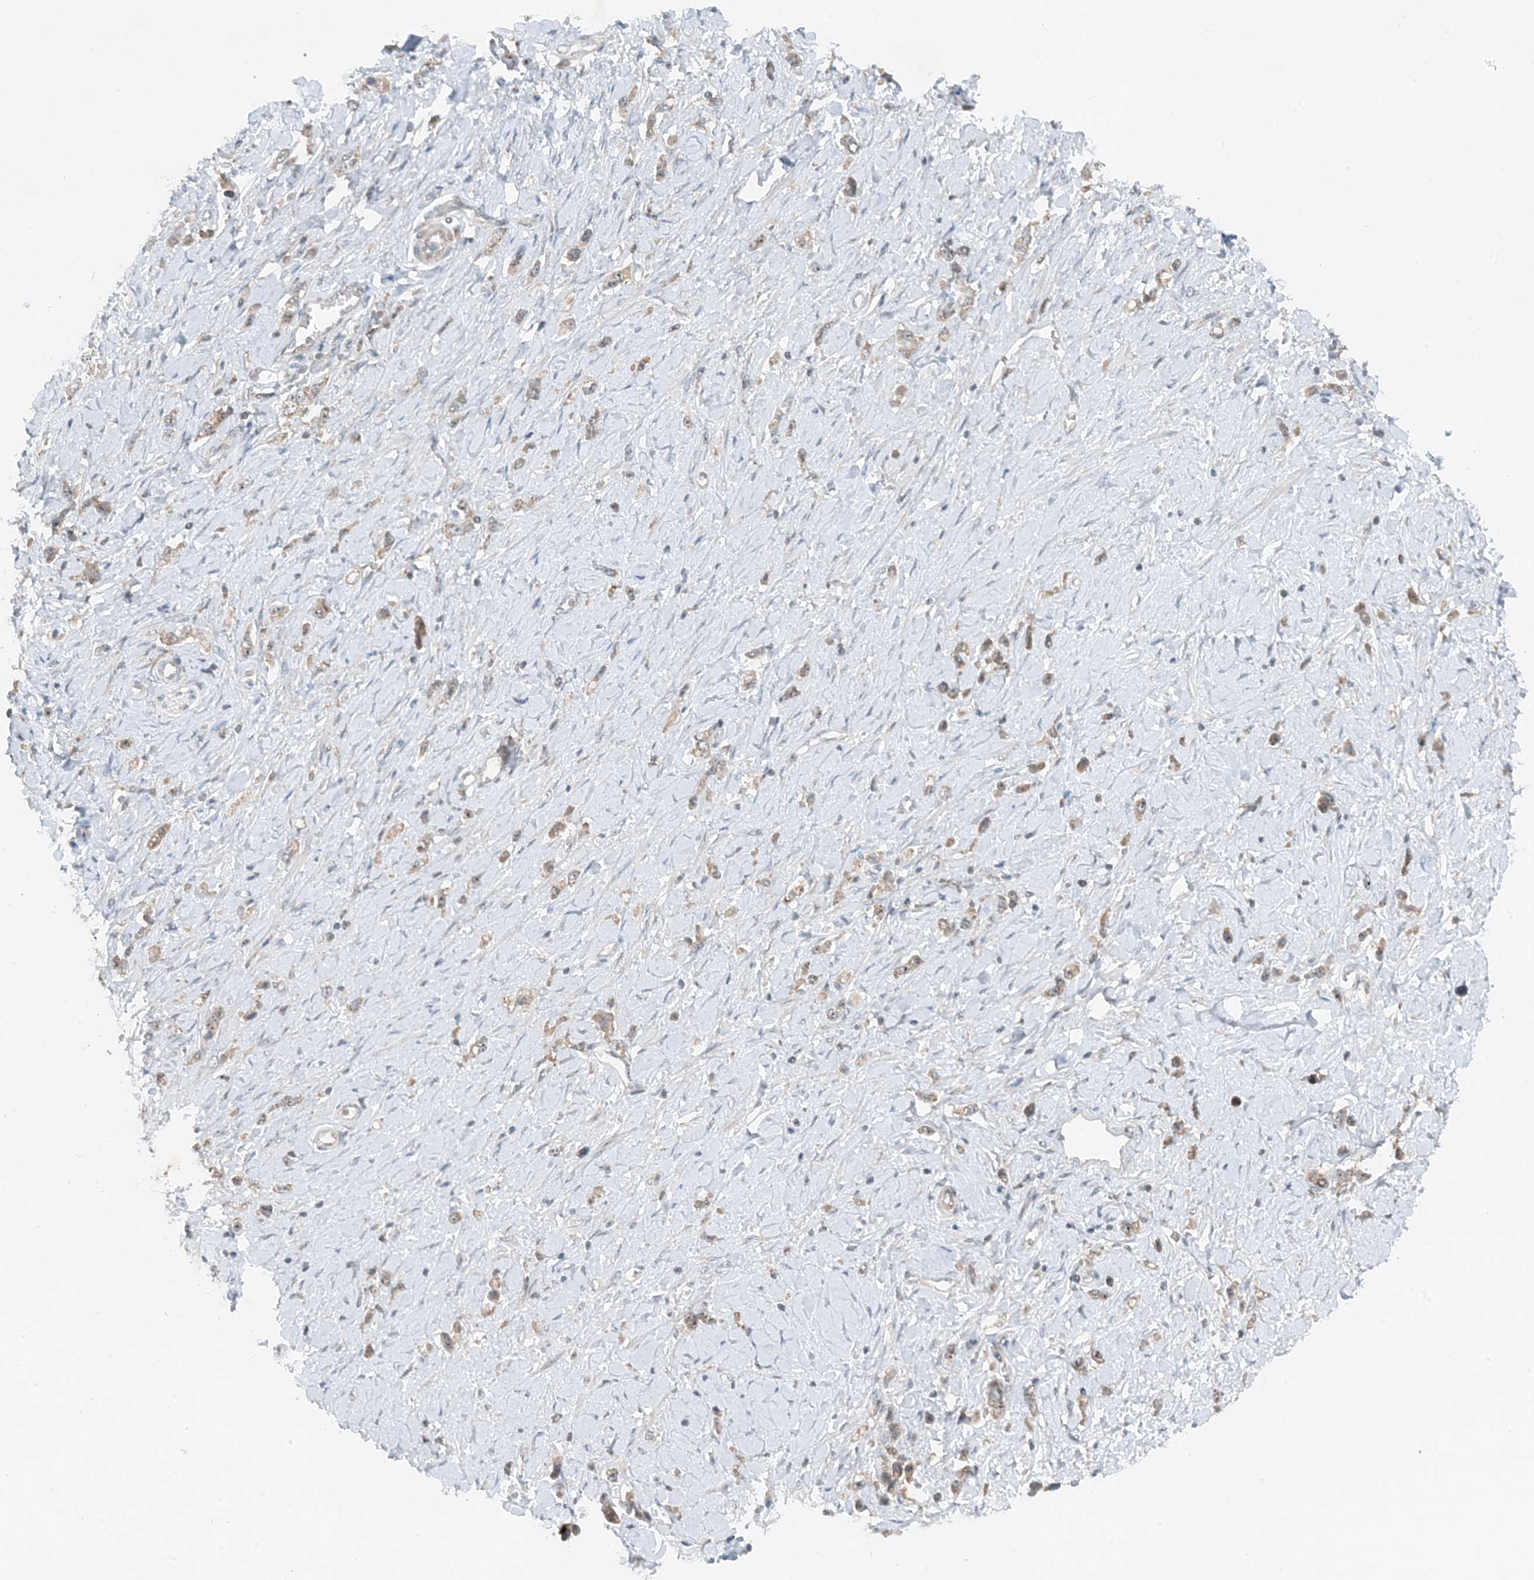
{"staining": {"intensity": "weak", "quantity": ">75%", "location": "cytoplasmic/membranous,nuclear"}, "tissue": "stomach cancer", "cell_type": "Tumor cells", "image_type": "cancer", "snomed": [{"axis": "morphology", "description": "Normal tissue, NOS"}, {"axis": "morphology", "description": "Adenocarcinoma, NOS"}, {"axis": "topography", "description": "Stomach, upper"}, {"axis": "topography", "description": "Stomach"}], "caption": "Immunohistochemistry (IHC) of human stomach adenocarcinoma demonstrates low levels of weak cytoplasmic/membranous and nuclear staining in about >75% of tumor cells.", "gene": "MITD1", "patient": {"sex": "female", "age": 65}}